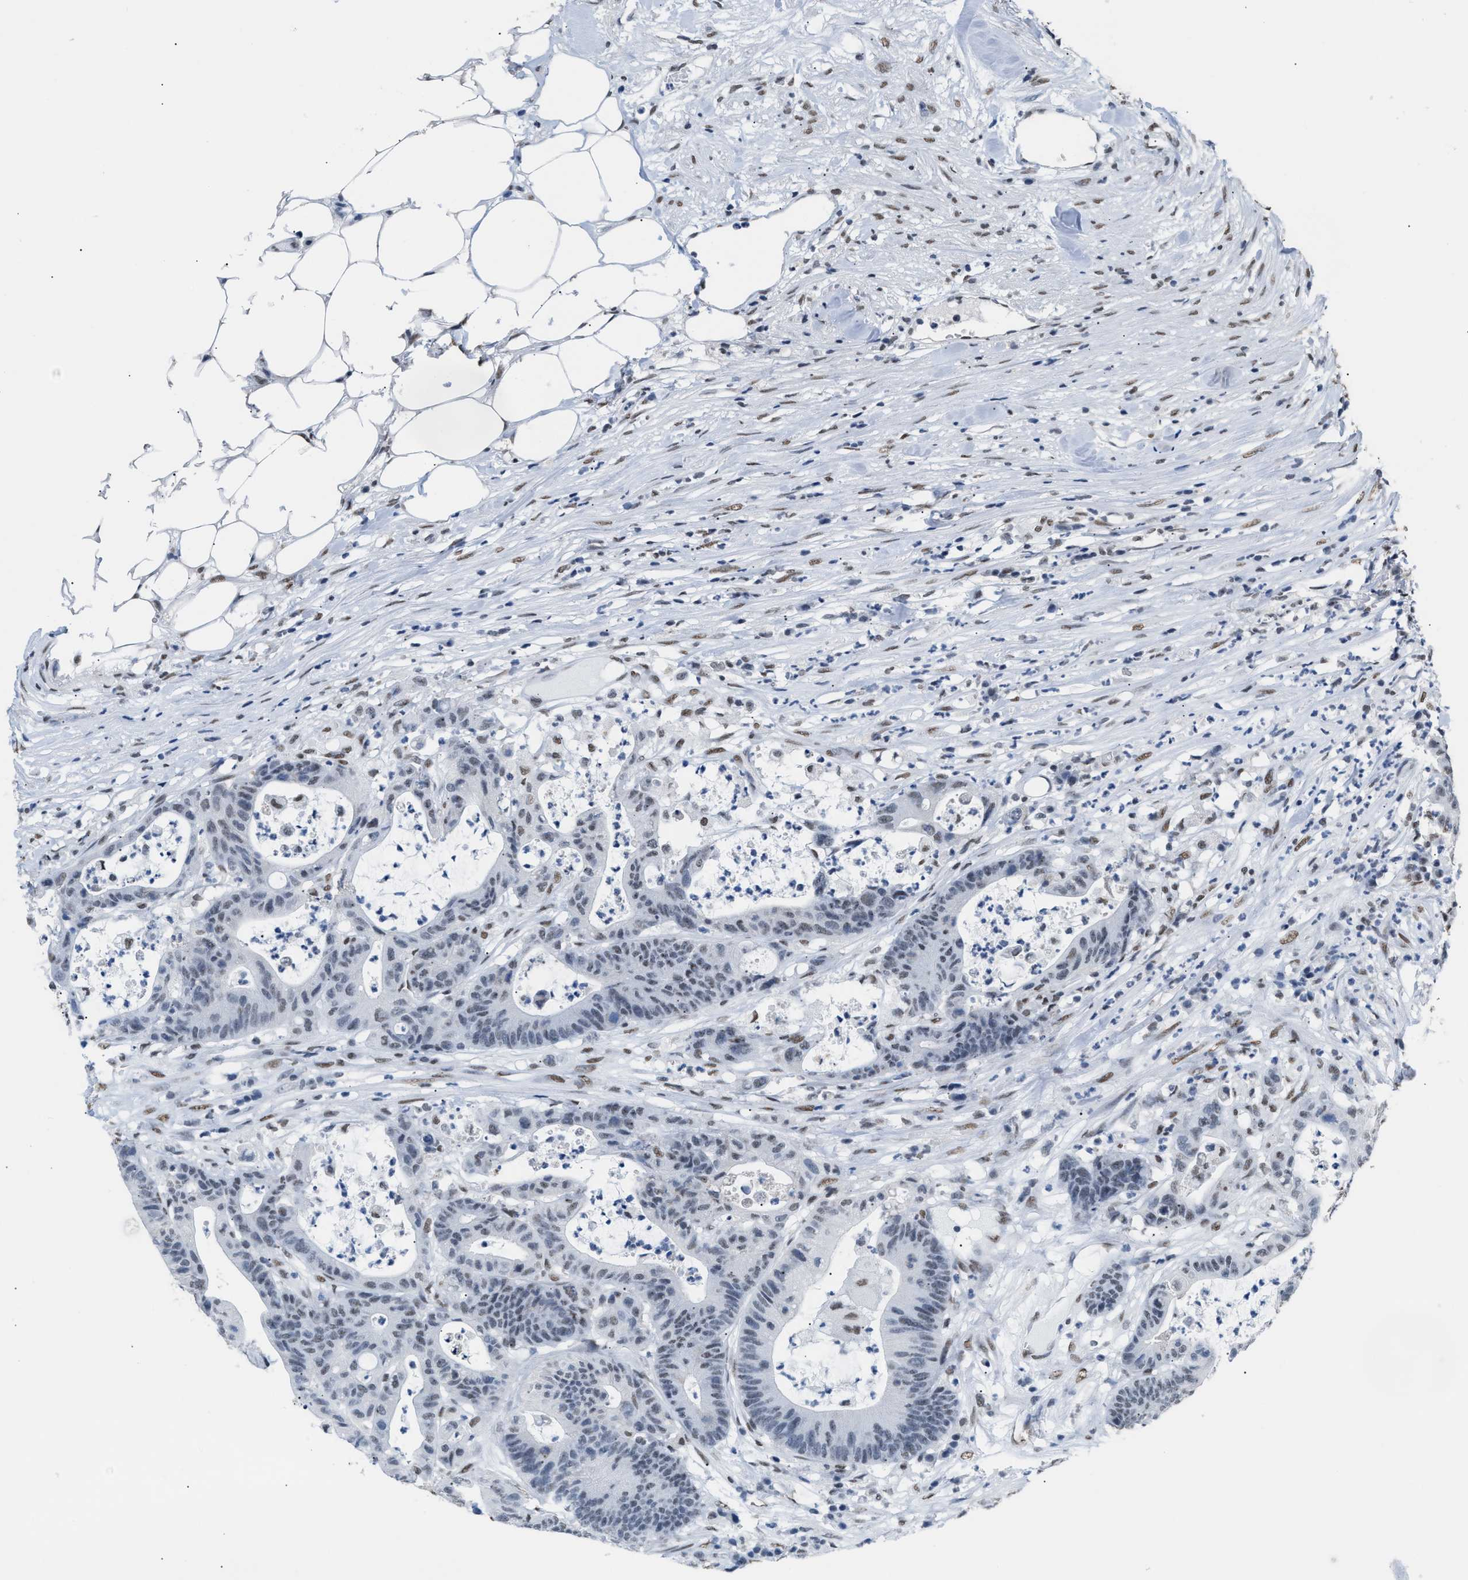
{"staining": {"intensity": "negative", "quantity": "none", "location": "none"}, "tissue": "colorectal cancer", "cell_type": "Tumor cells", "image_type": "cancer", "snomed": [{"axis": "morphology", "description": "Adenocarcinoma, NOS"}, {"axis": "topography", "description": "Colon"}], "caption": "This is an immunohistochemistry micrograph of colorectal cancer. There is no positivity in tumor cells.", "gene": "CCAR2", "patient": {"sex": "female", "age": 84}}